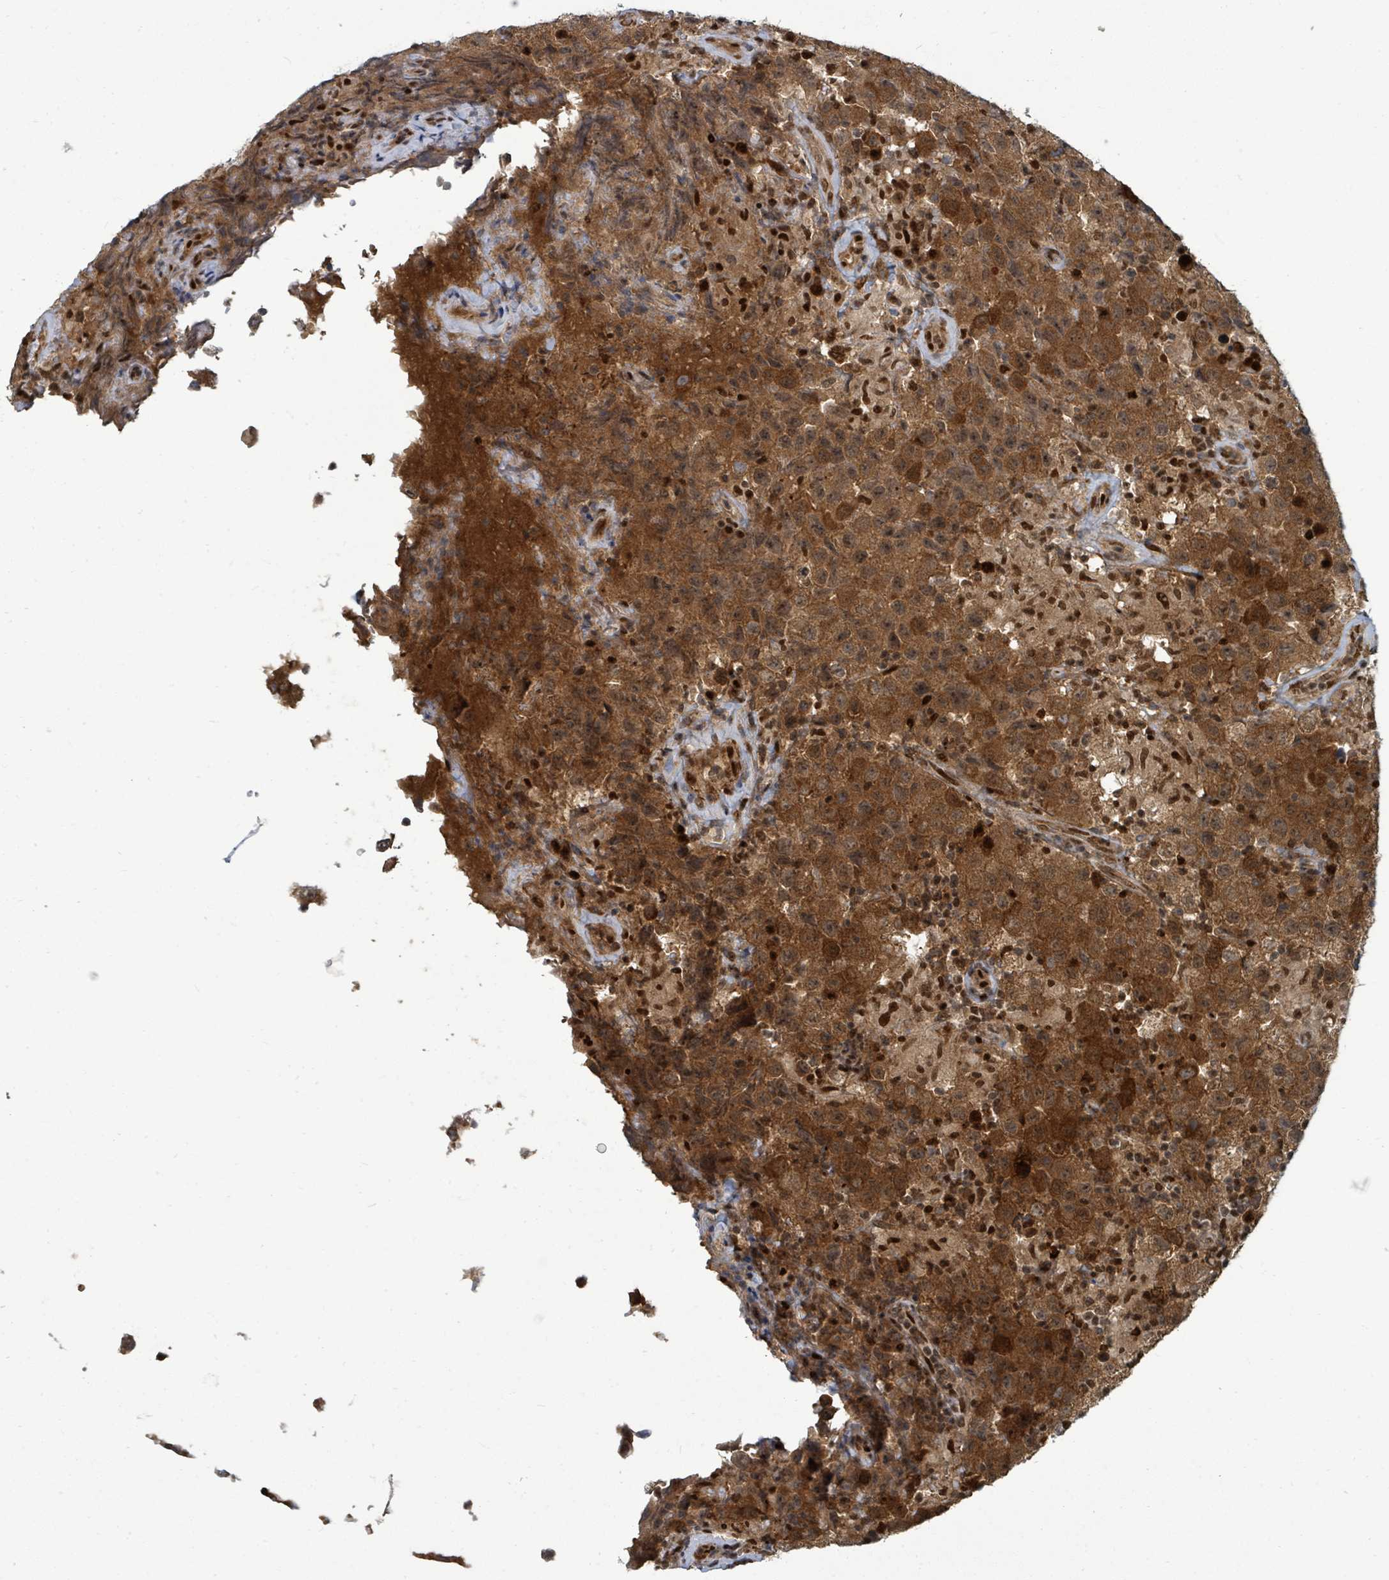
{"staining": {"intensity": "strong", "quantity": ">75%", "location": "cytoplasmic/membranous"}, "tissue": "testis cancer", "cell_type": "Tumor cells", "image_type": "cancer", "snomed": [{"axis": "morphology", "description": "Seminoma, NOS"}, {"axis": "morphology", "description": "Carcinoma, Embryonal, NOS"}, {"axis": "topography", "description": "Testis"}], "caption": "This is an image of IHC staining of embryonal carcinoma (testis), which shows strong staining in the cytoplasmic/membranous of tumor cells.", "gene": "TRDMT1", "patient": {"sex": "male", "age": 41}}